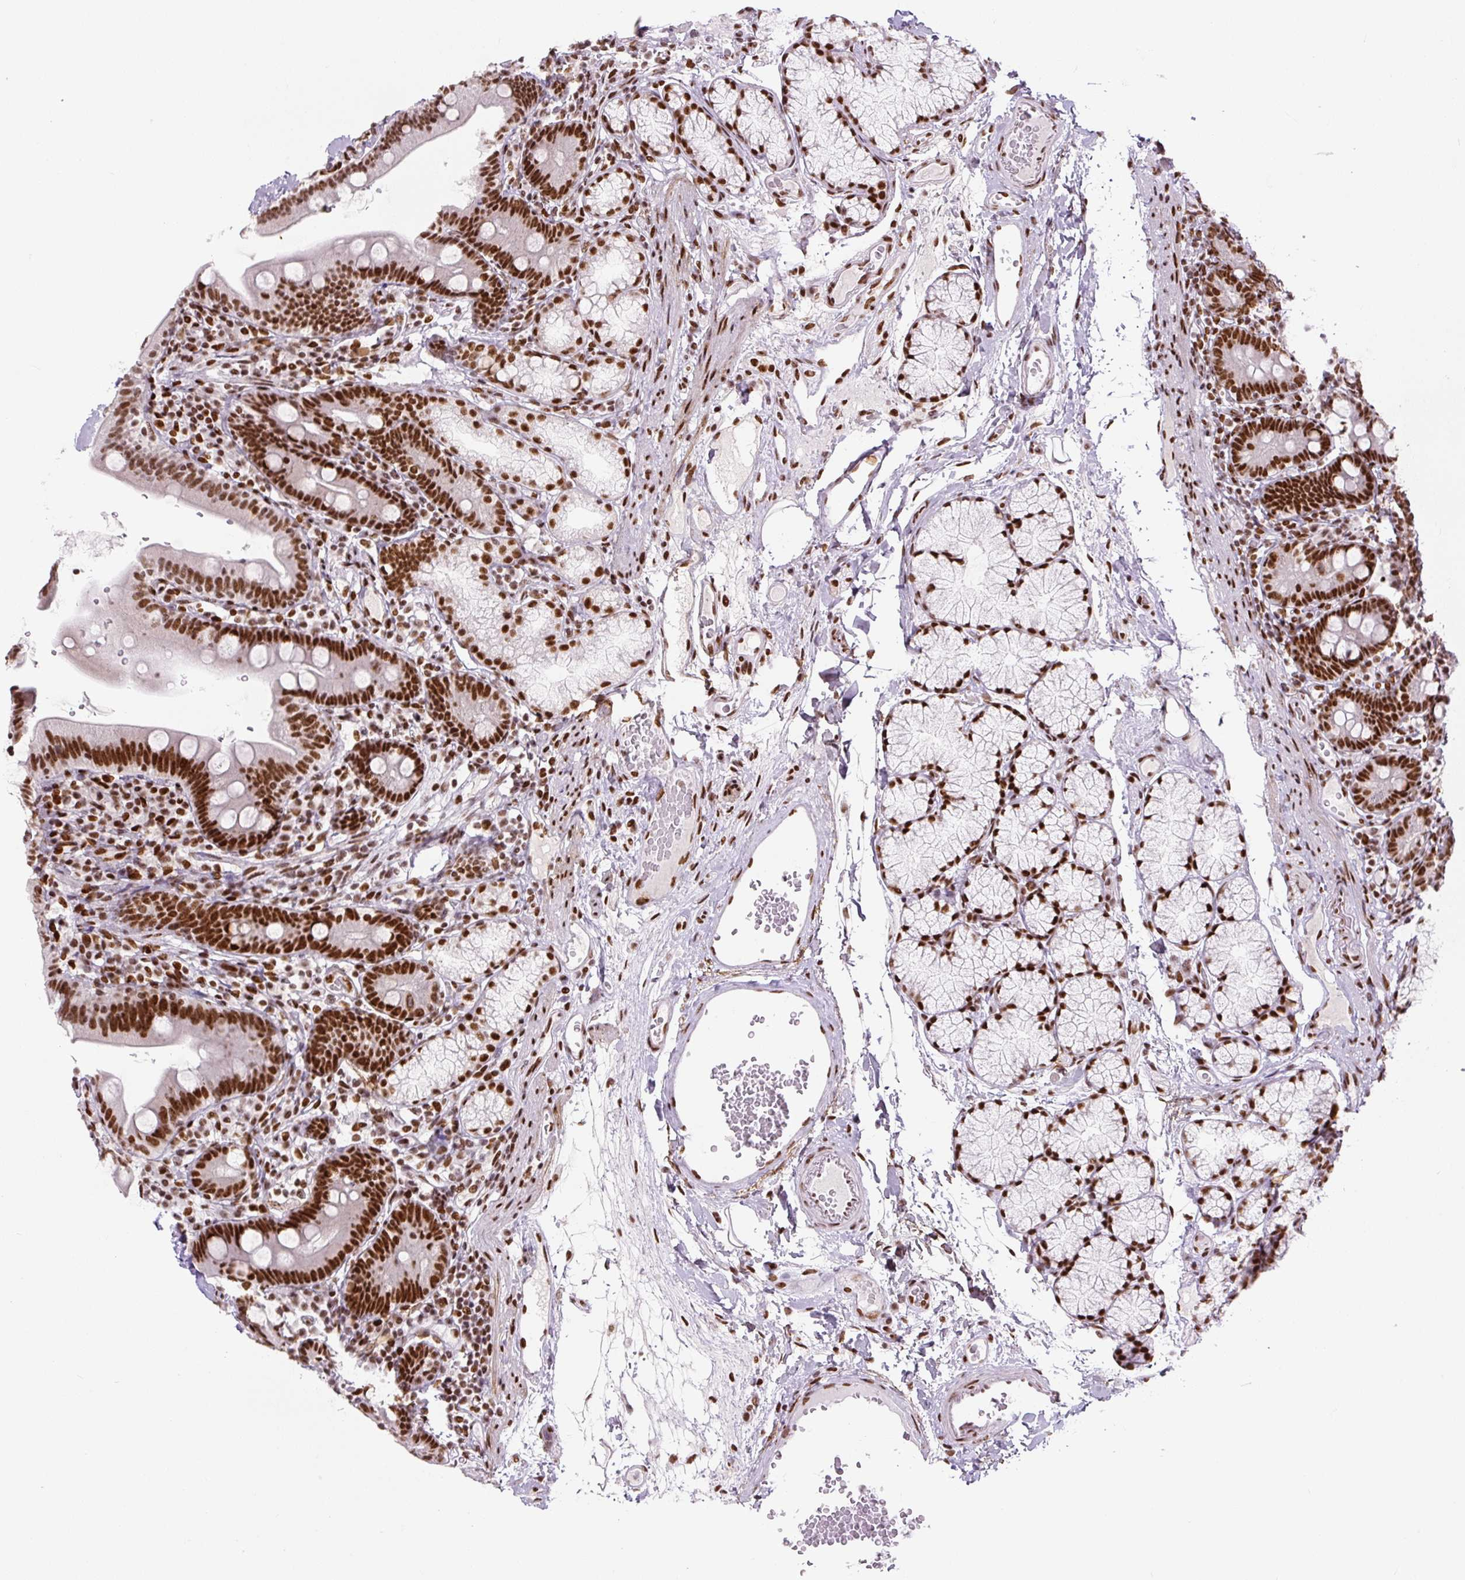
{"staining": {"intensity": "strong", "quantity": ">75%", "location": "nuclear"}, "tissue": "duodenum", "cell_type": "Glandular cells", "image_type": "normal", "snomed": [{"axis": "morphology", "description": "Normal tissue, NOS"}, {"axis": "topography", "description": "Duodenum"}], "caption": "Human duodenum stained with a brown dye demonstrates strong nuclear positive positivity in approximately >75% of glandular cells.", "gene": "FUS", "patient": {"sex": "female", "age": 67}}